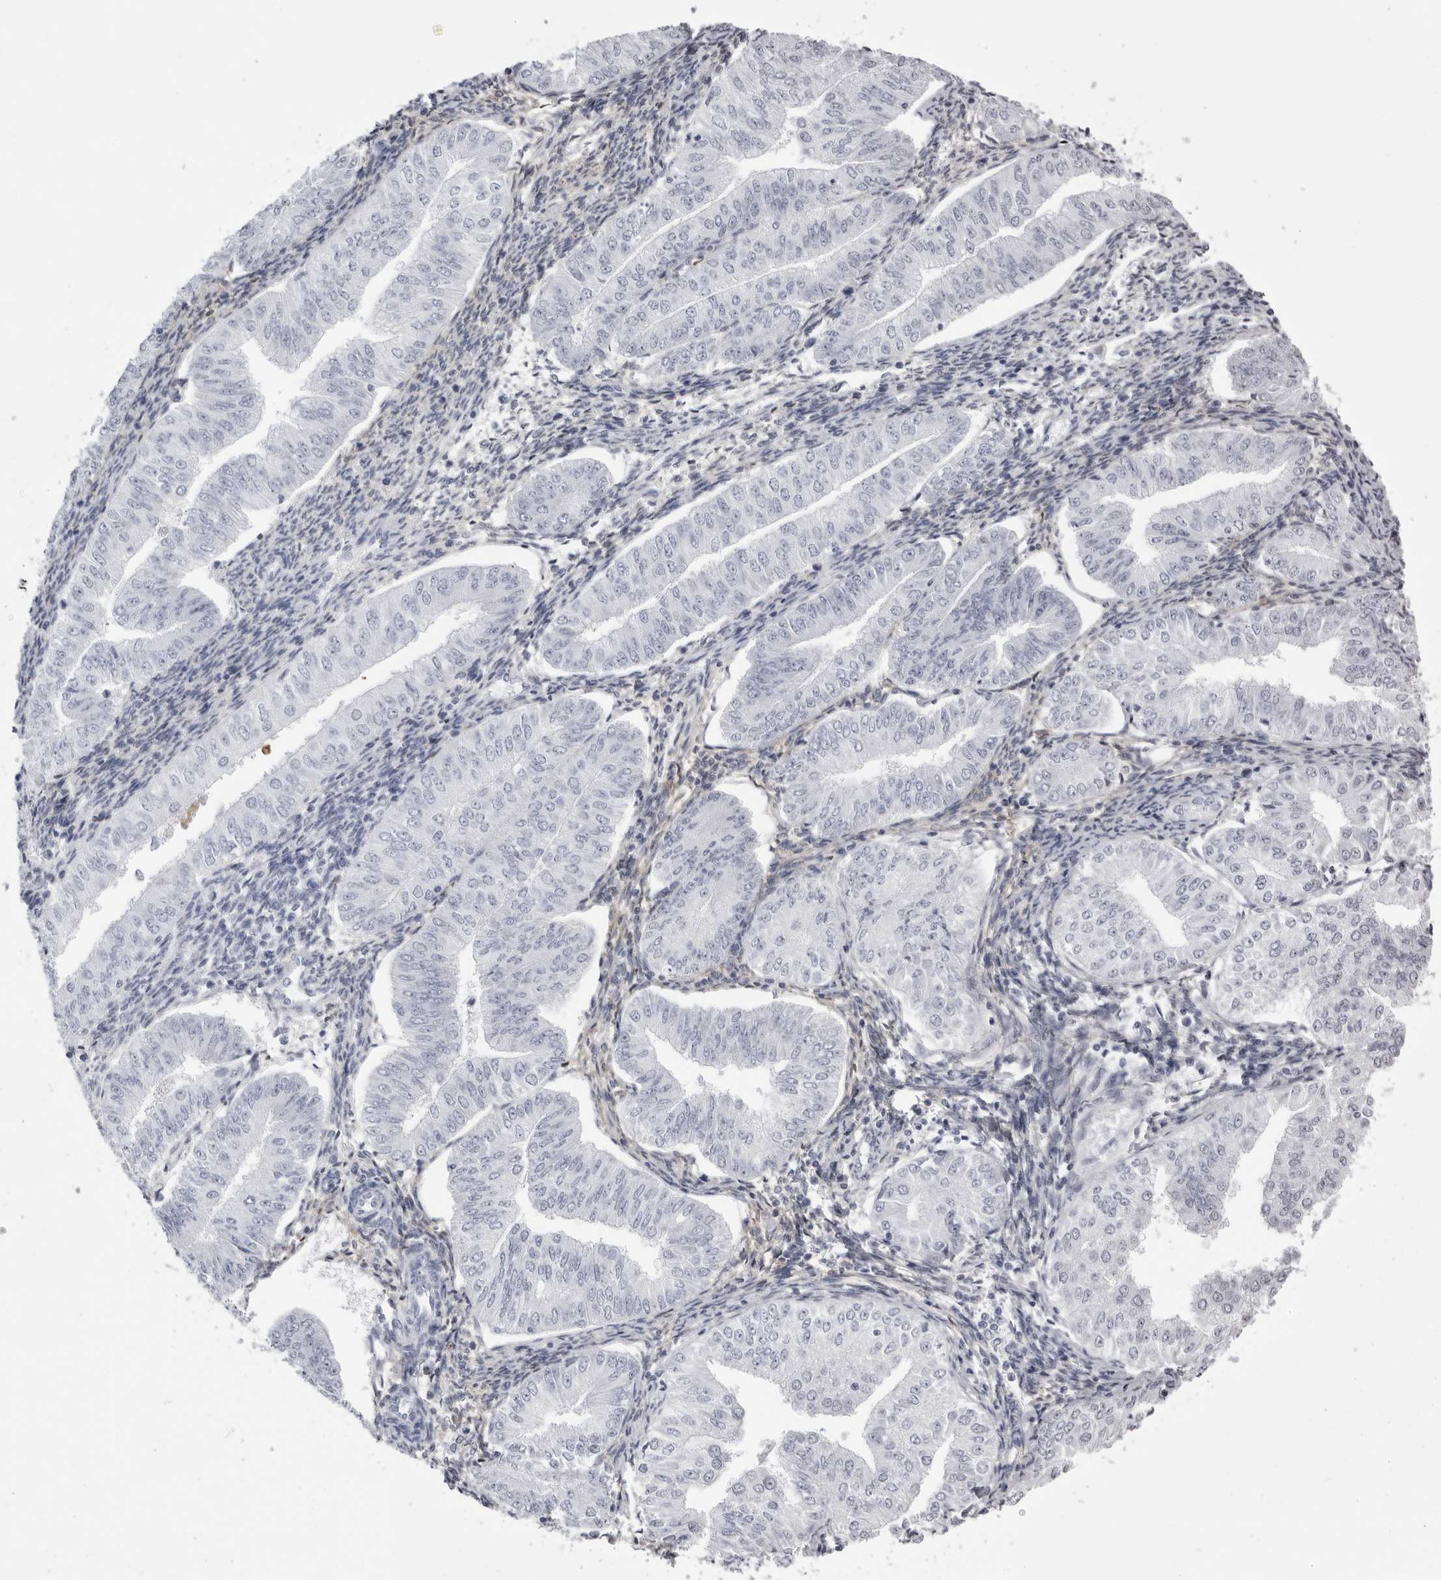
{"staining": {"intensity": "negative", "quantity": "none", "location": "none"}, "tissue": "endometrial cancer", "cell_type": "Tumor cells", "image_type": "cancer", "snomed": [{"axis": "morphology", "description": "Normal tissue, NOS"}, {"axis": "morphology", "description": "Adenocarcinoma, NOS"}, {"axis": "topography", "description": "Endometrium"}], "caption": "A histopathology image of human adenocarcinoma (endometrial) is negative for staining in tumor cells.", "gene": "TMOD4", "patient": {"sex": "female", "age": 53}}